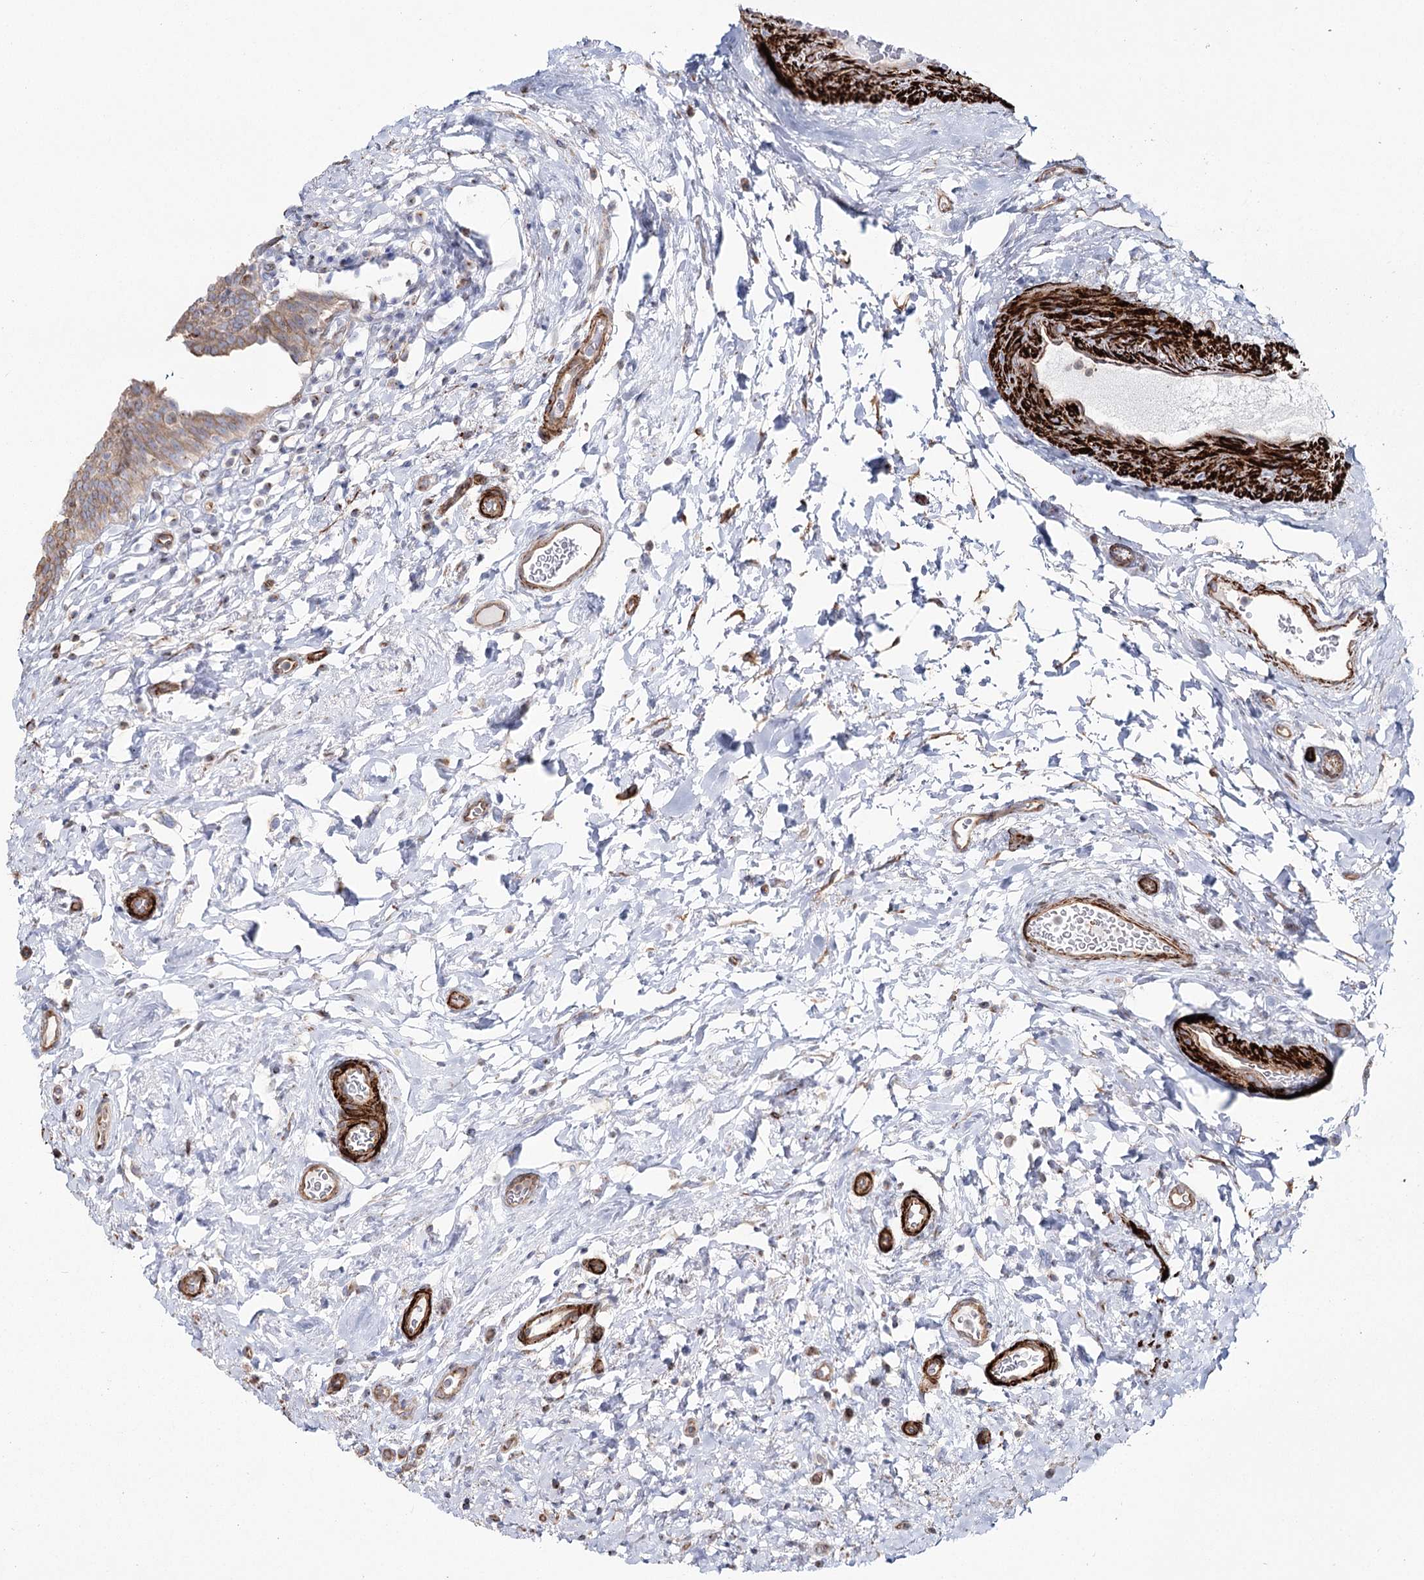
{"staining": {"intensity": "weak", "quantity": ">75%", "location": "cytoplasmic/membranous"}, "tissue": "urinary bladder", "cell_type": "Urothelial cells", "image_type": "normal", "snomed": [{"axis": "morphology", "description": "Normal tissue, NOS"}, {"axis": "topography", "description": "Urinary bladder"}], "caption": "DAB (3,3'-diaminobenzidine) immunohistochemical staining of benign human urinary bladder reveals weak cytoplasmic/membranous protein positivity in about >75% of urothelial cells. (DAB IHC with brightfield microscopy, high magnification).", "gene": "SUMF1", "patient": {"sex": "male", "age": 83}}